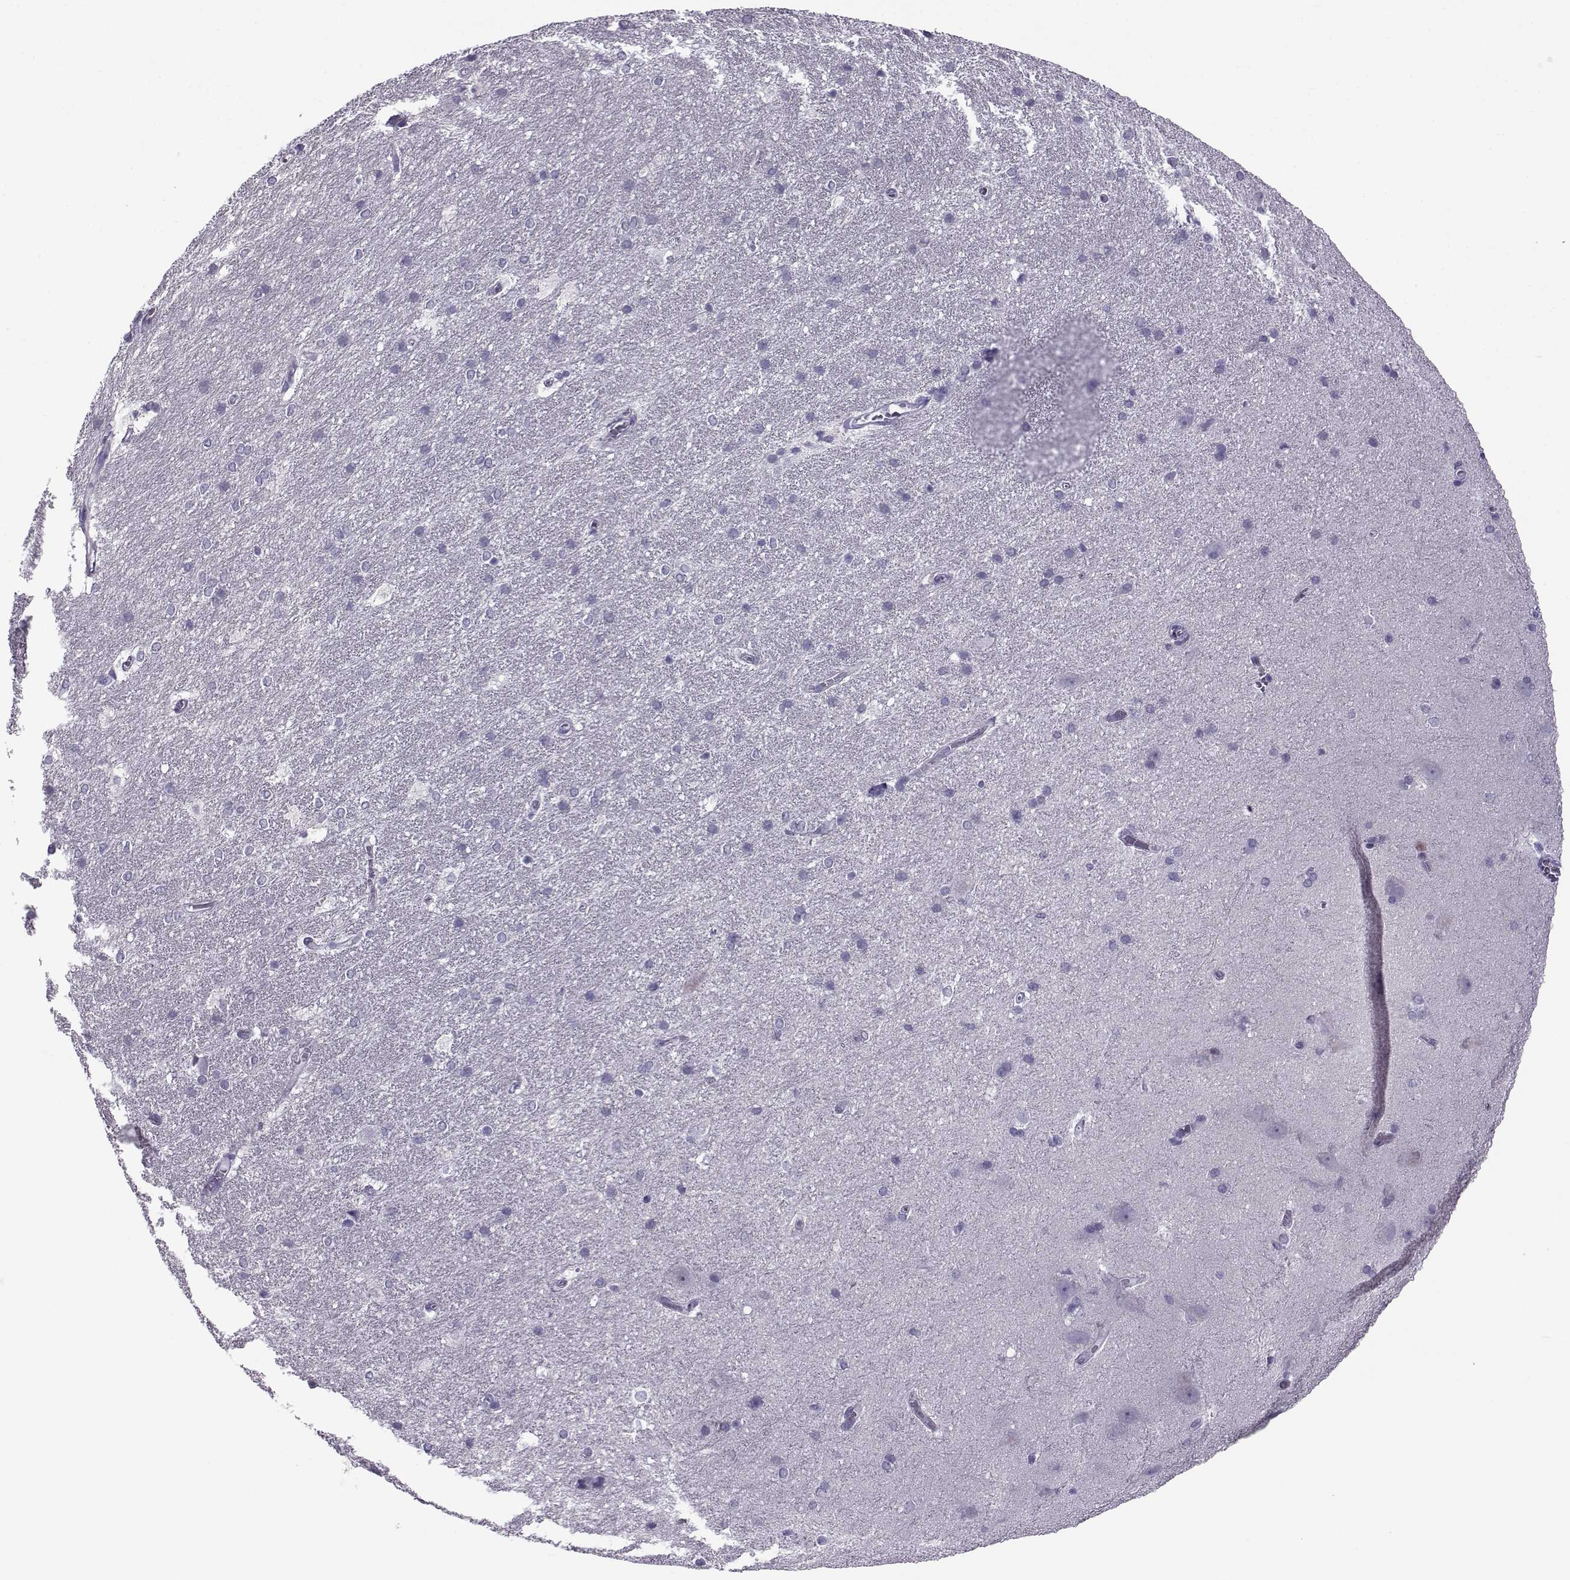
{"staining": {"intensity": "negative", "quantity": "none", "location": "none"}, "tissue": "hippocampus", "cell_type": "Glial cells", "image_type": "normal", "snomed": [{"axis": "morphology", "description": "Normal tissue, NOS"}, {"axis": "topography", "description": "Cerebral cortex"}, {"axis": "topography", "description": "Hippocampus"}], "caption": "Immunohistochemical staining of normal hippocampus shows no significant expression in glial cells.", "gene": "OIP5", "patient": {"sex": "female", "age": 19}}